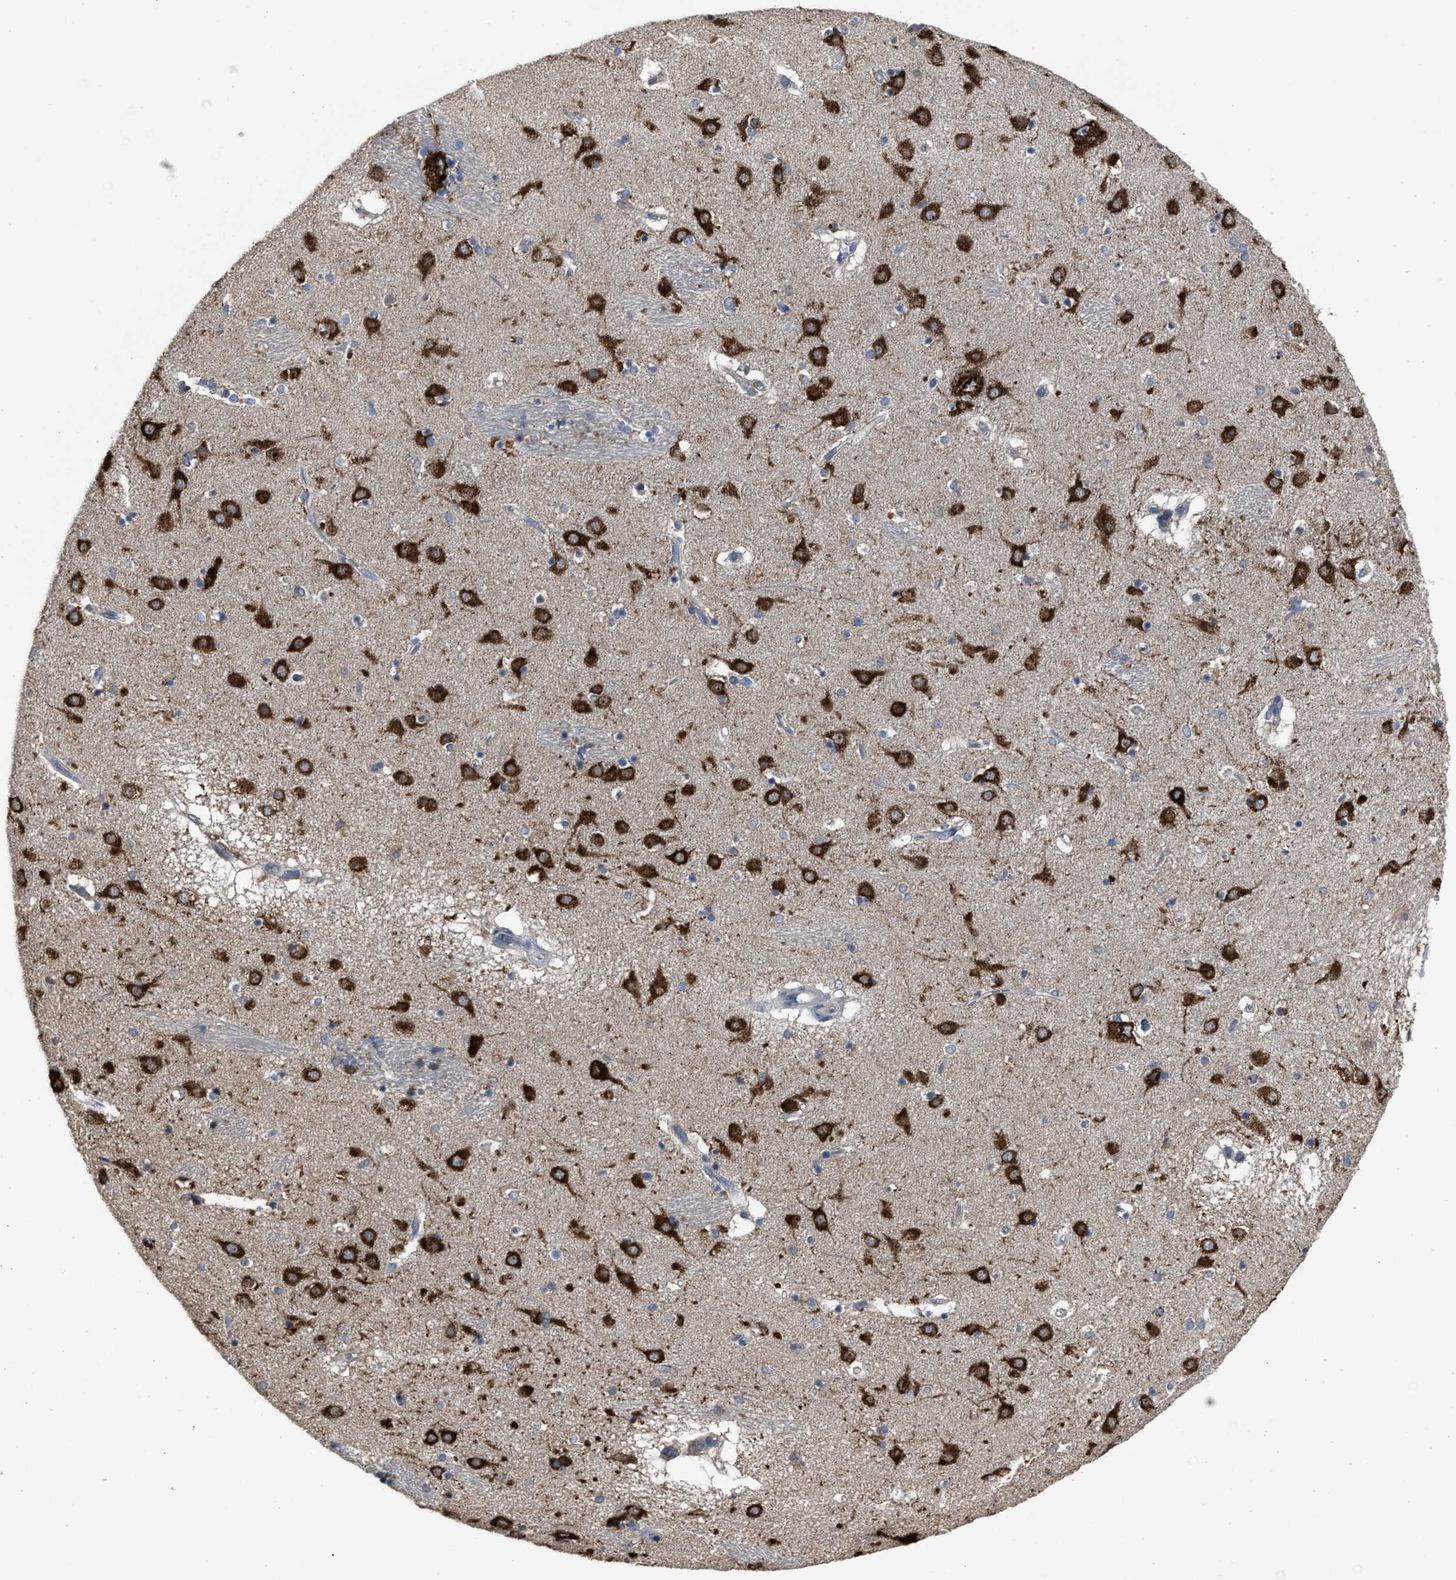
{"staining": {"intensity": "weak", "quantity": "<25%", "location": "cytoplasmic/membranous"}, "tissue": "caudate", "cell_type": "Glial cells", "image_type": "normal", "snomed": [{"axis": "morphology", "description": "Normal tissue, NOS"}, {"axis": "topography", "description": "Lateral ventricle wall"}], "caption": "Immunohistochemistry (IHC) photomicrograph of normal caudate: human caudate stained with DAB (3,3'-diaminobenzidine) displays no significant protein expression in glial cells. Brightfield microscopy of IHC stained with DAB (3,3'-diaminobenzidine) (brown) and hematoxylin (blue), captured at high magnification.", "gene": "UPF1", "patient": {"sex": "male", "age": 70}}